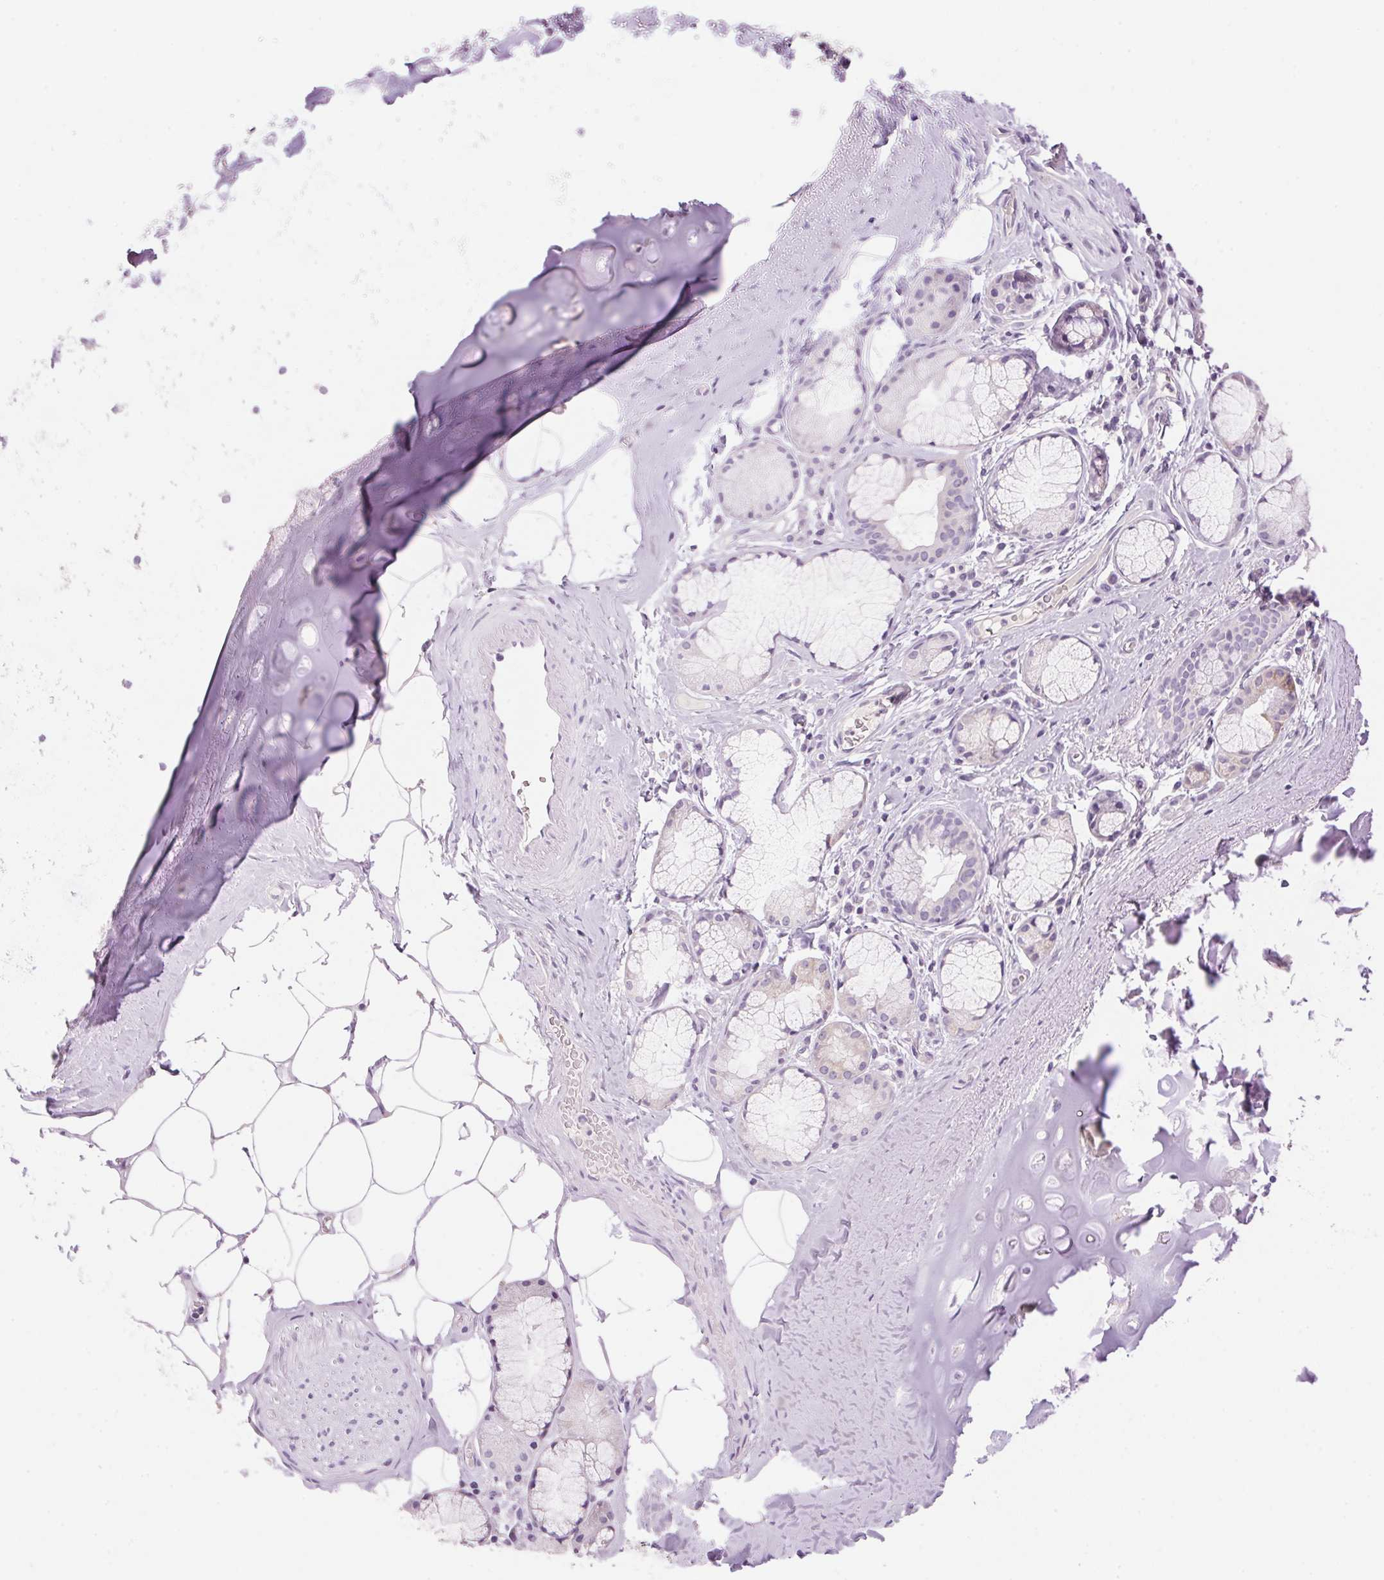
{"staining": {"intensity": "weak", "quantity": "25%-75%", "location": "cytoplasmic/membranous"}, "tissue": "adipose tissue", "cell_type": "Adipocytes", "image_type": "normal", "snomed": [{"axis": "morphology", "description": "Normal tissue, NOS"}, {"axis": "topography", "description": "Bronchus"}, {"axis": "topography", "description": "Lung"}], "caption": "Benign adipose tissue was stained to show a protein in brown. There is low levels of weak cytoplasmic/membranous expression in approximately 25%-75% of adipocytes. Nuclei are stained in blue.", "gene": "HSD17B2", "patient": {"sex": "female", "age": 57}}